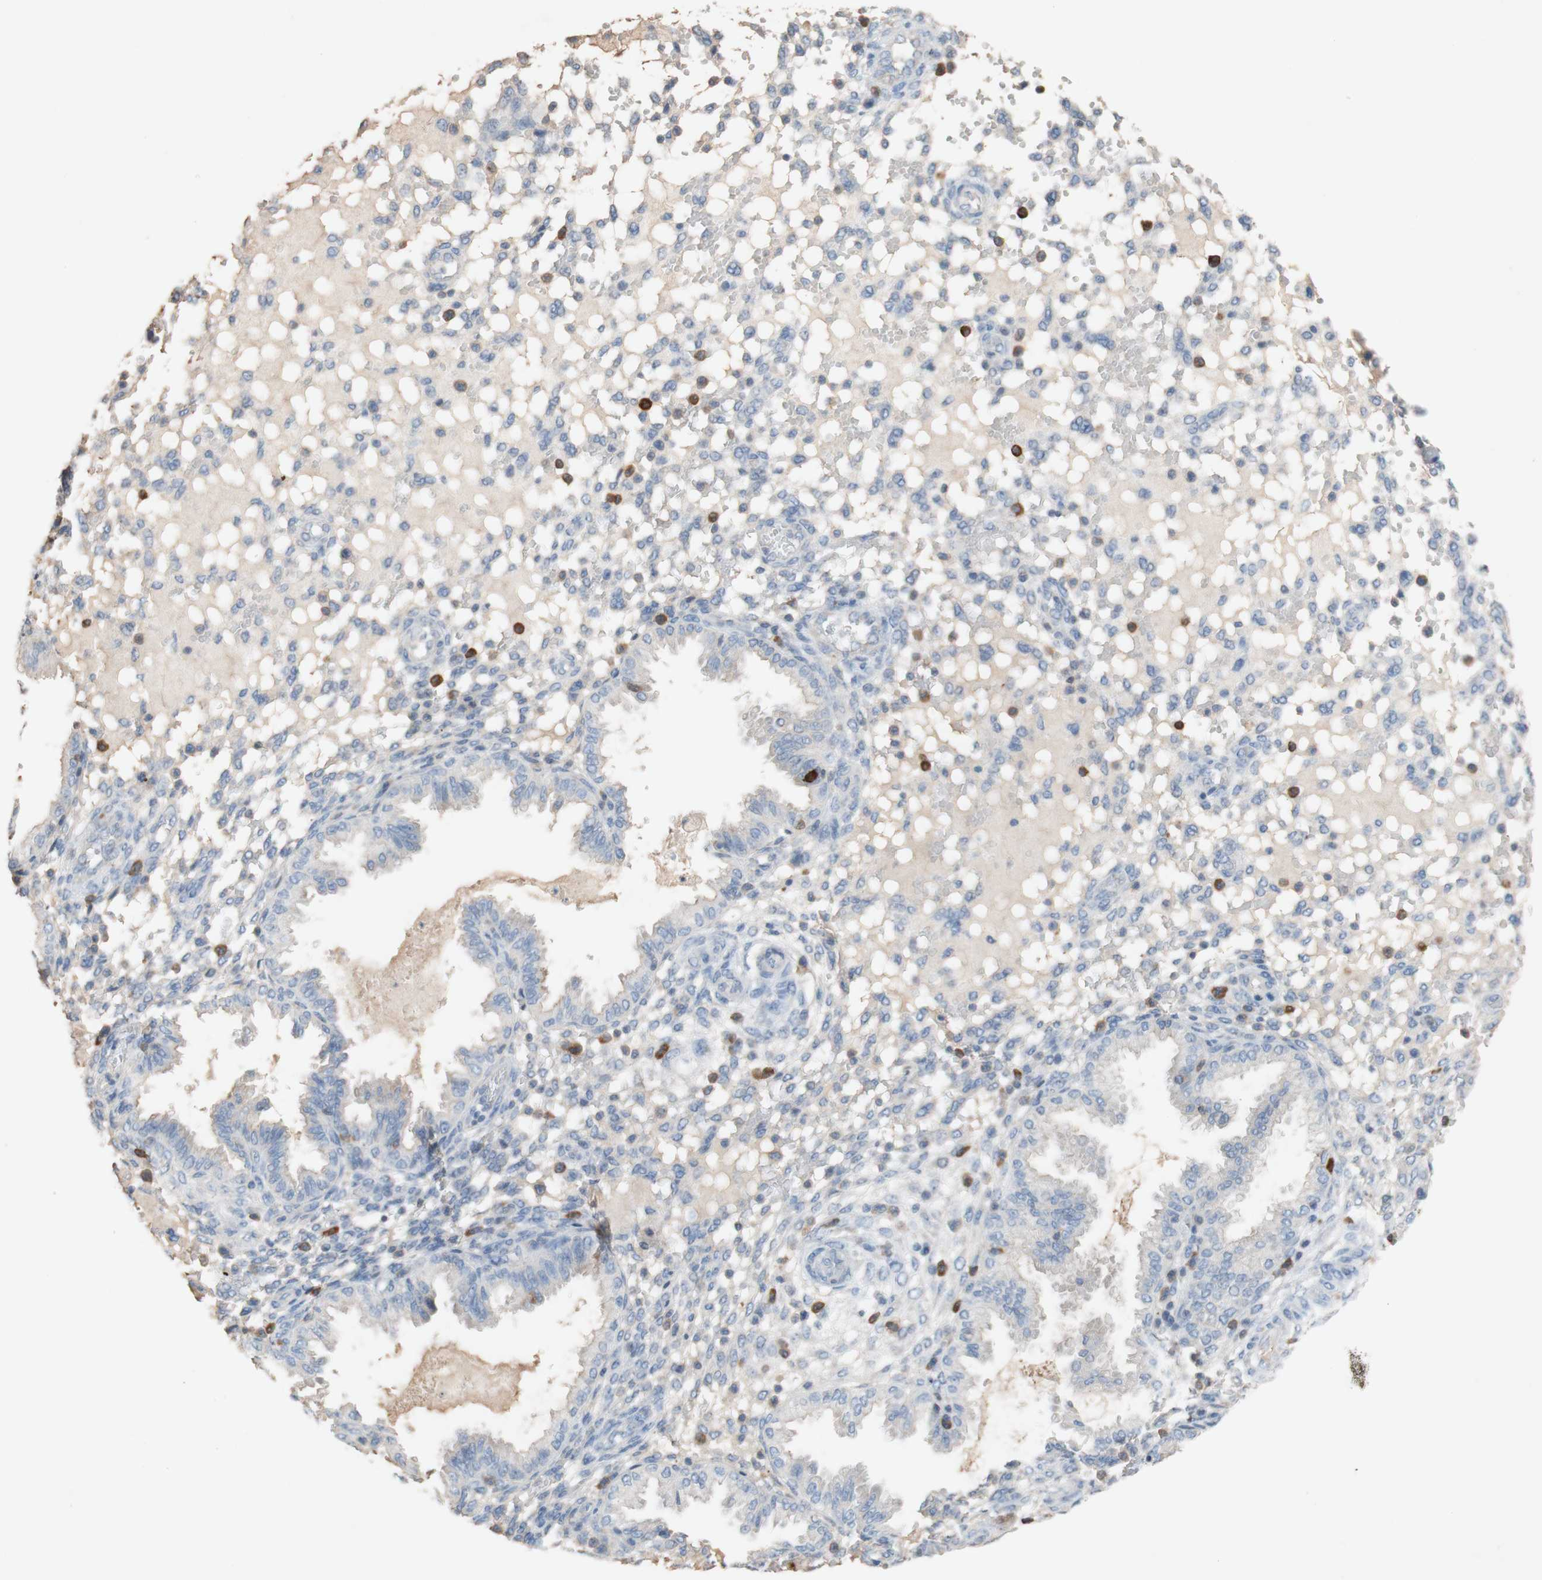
{"staining": {"intensity": "negative", "quantity": "none", "location": "none"}, "tissue": "endometrium", "cell_type": "Cells in endometrial stroma", "image_type": "normal", "snomed": [{"axis": "morphology", "description": "Normal tissue, NOS"}, {"axis": "topography", "description": "Endometrium"}], "caption": "High power microscopy image of an IHC micrograph of unremarkable endometrium, revealing no significant expression in cells in endometrial stroma. (DAB immunohistochemistry visualized using brightfield microscopy, high magnification).", "gene": "PACSIN1", "patient": {"sex": "female", "age": 33}}